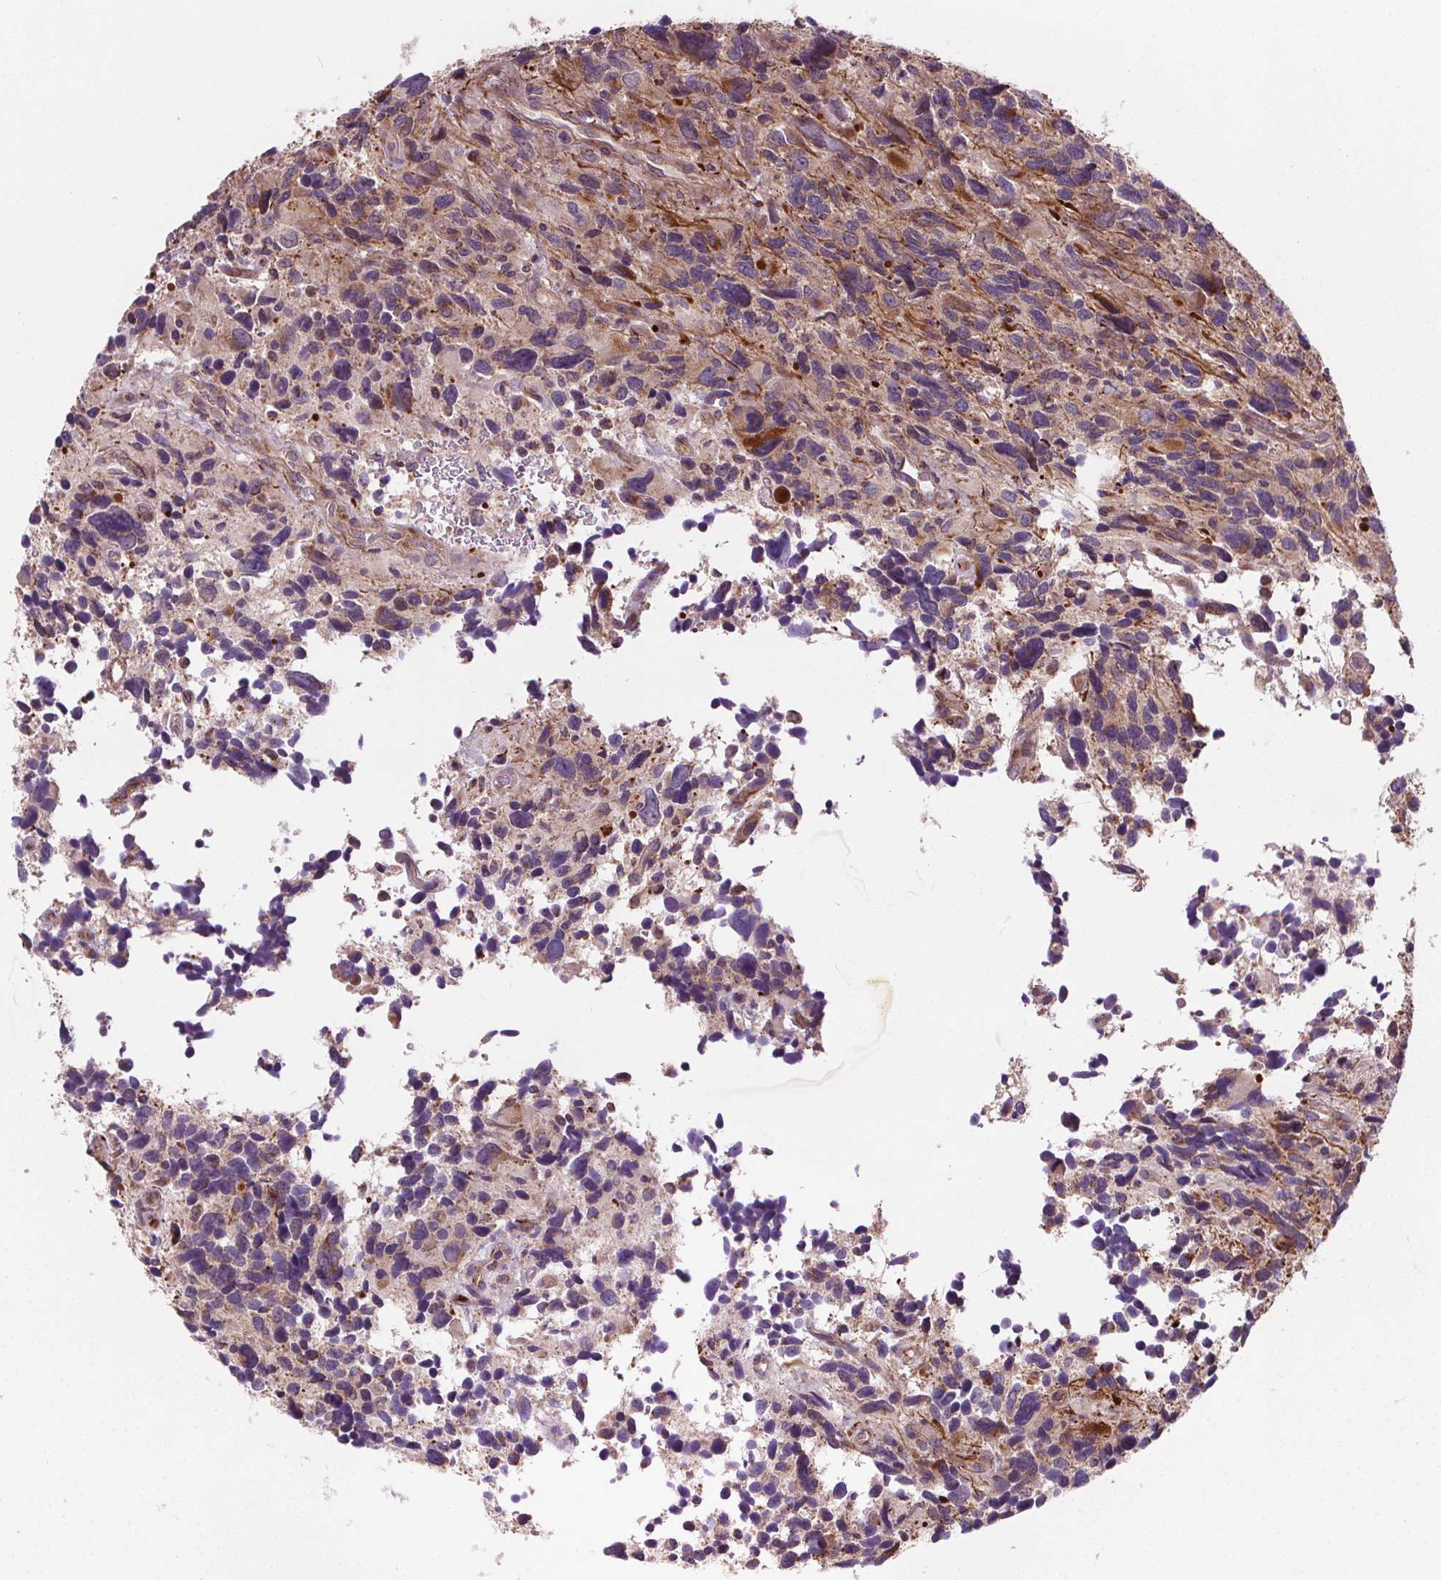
{"staining": {"intensity": "strong", "quantity": "<25%", "location": "cytoplasmic/membranous"}, "tissue": "glioma", "cell_type": "Tumor cells", "image_type": "cancer", "snomed": [{"axis": "morphology", "description": "Glioma, malignant, High grade"}, {"axis": "topography", "description": "Brain"}], "caption": "Approximately <25% of tumor cells in high-grade glioma (malignant) demonstrate strong cytoplasmic/membranous protein staining as visualized by brown immunohistochemical staining.", "gene": "GOLT1B", "patient": {"sex": "male", "age": 46}}